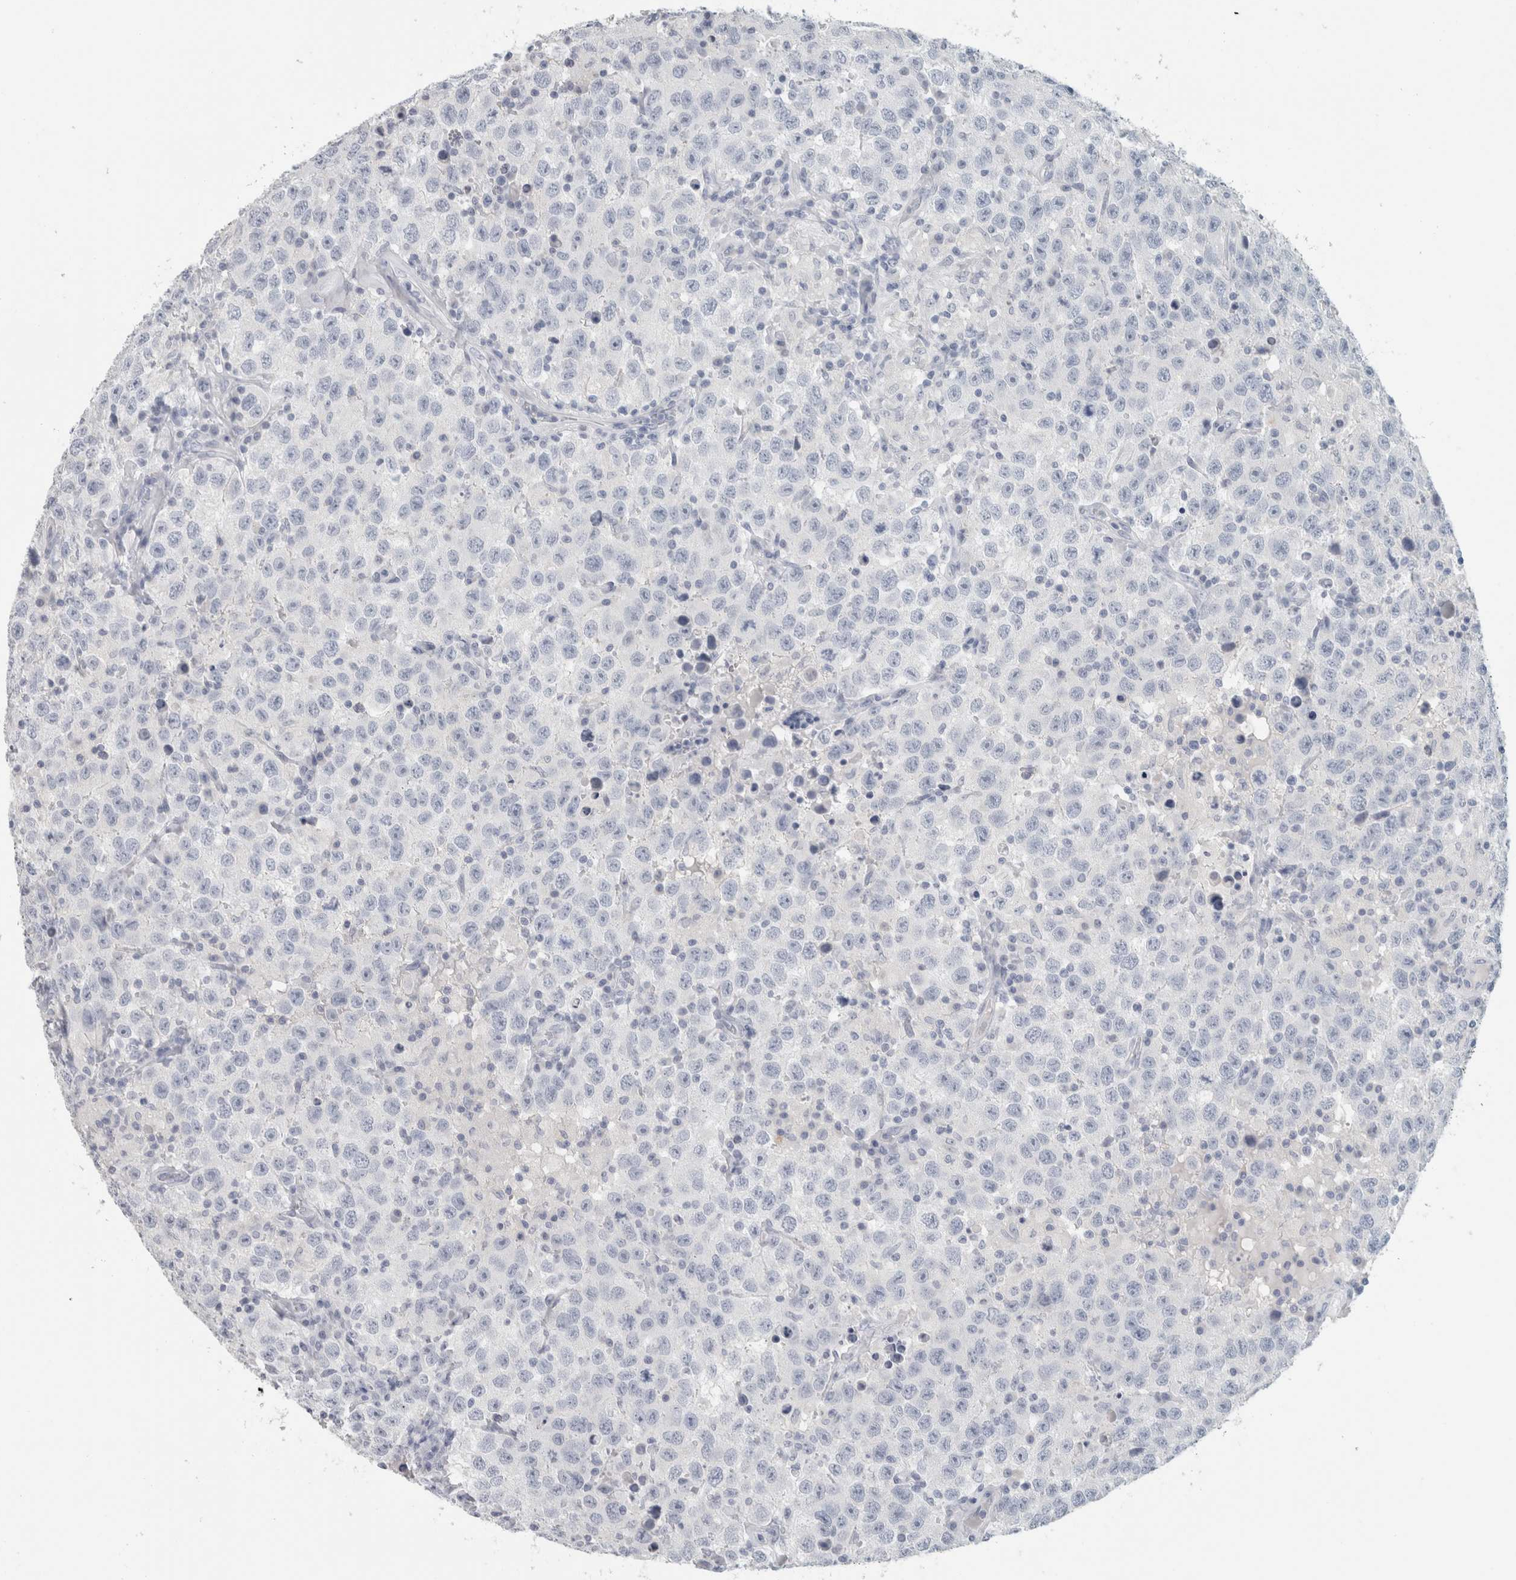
{"staining": {"intensity": "negative", "quantity": "none", "location": "none"}, "tissue": "testis cancer", "cell_type": "Tumor cells", "image_type": "cancer", "snomed": [{"axis": "morphology", "description": "Seminoma, NOS"}, {"axis": "topography", "description": "Testis"}], "caption": "High power microscopy image of an immunohistochemistry (IHC) histopathology image of testis cancer (seminoma), revealing no significant staining in tumor cells.", "gene": "SLC28A3", "patient": {"sex": "male", "age": 41}}